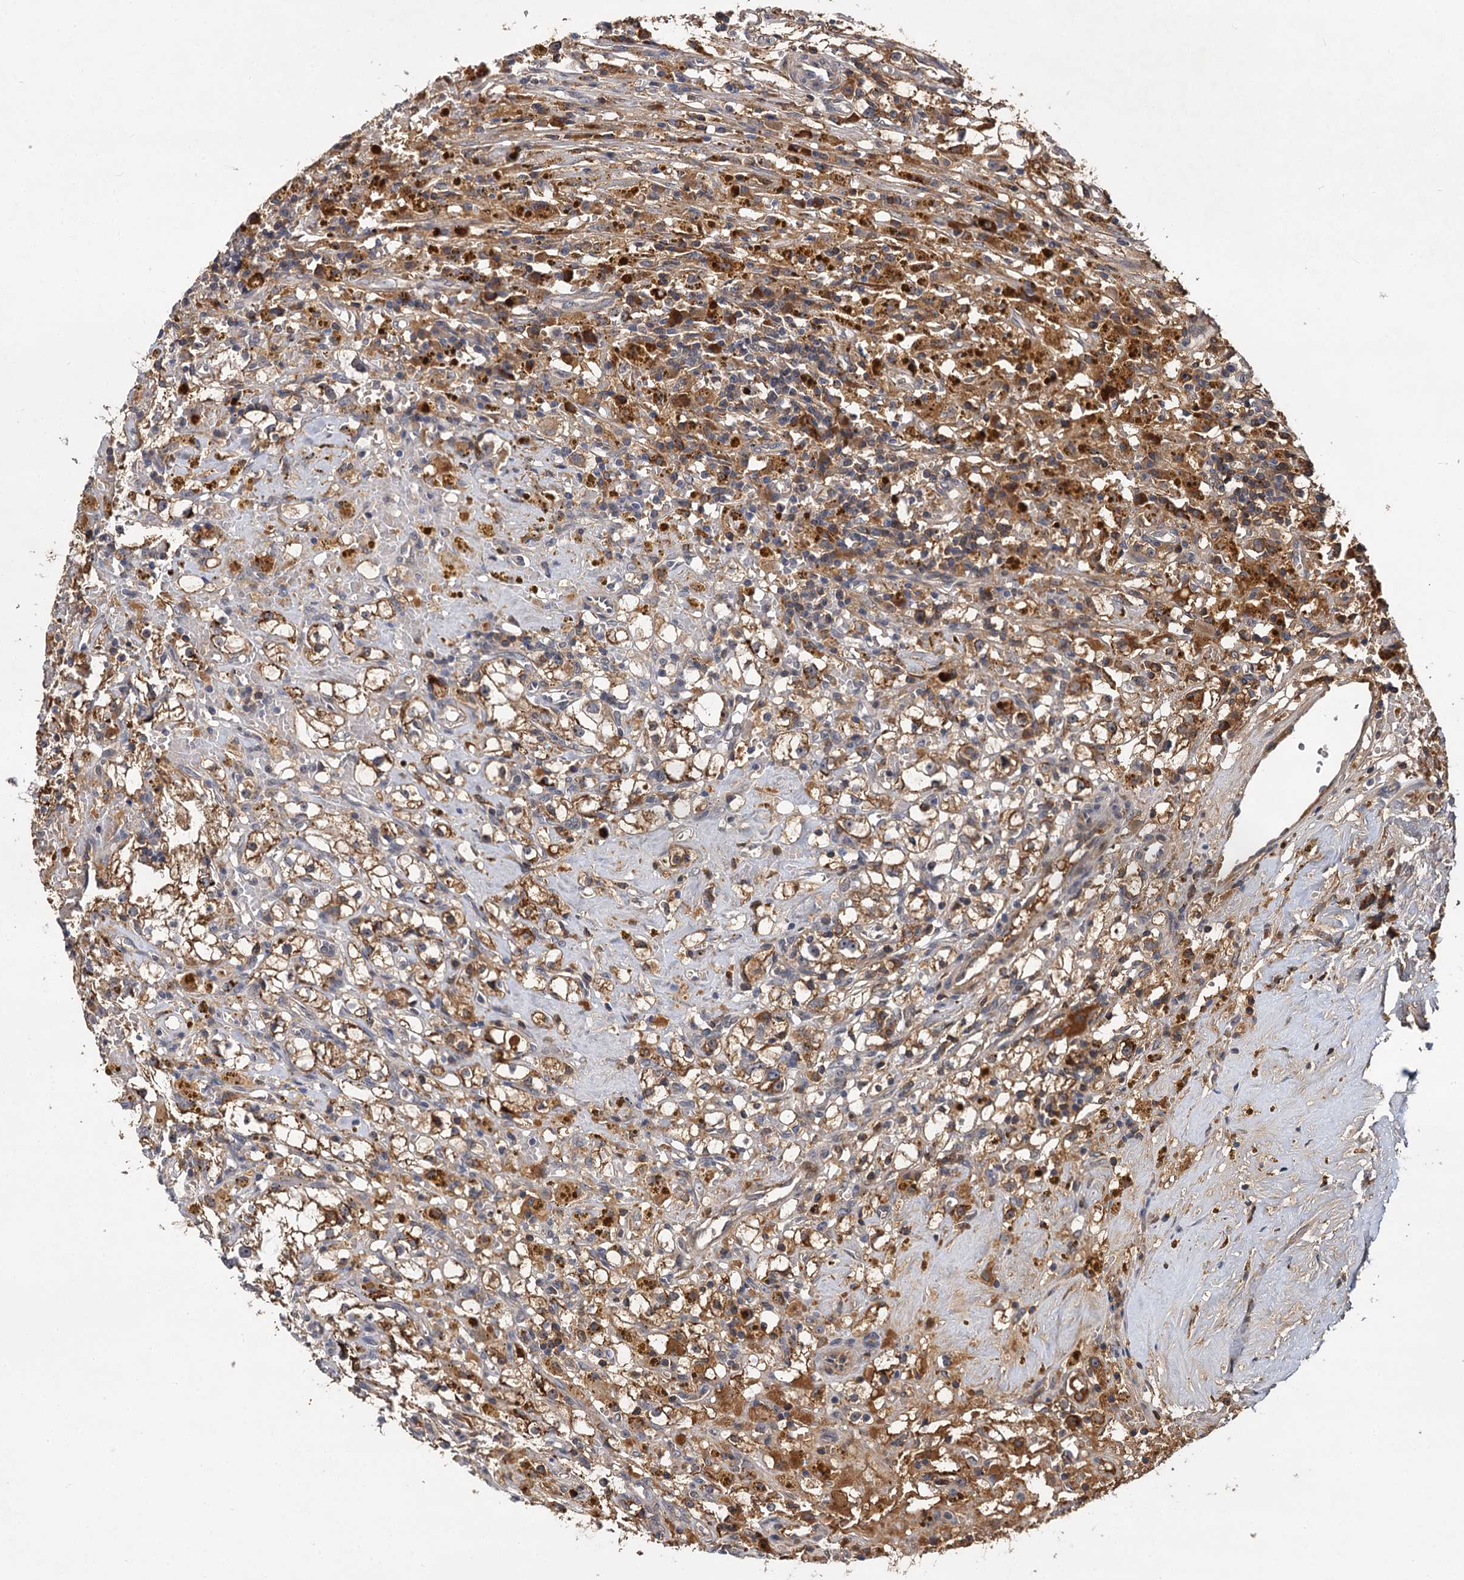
{"staining": {"intensity": "moderate", "quantity": ">75%", "location": "cytoplasmic/membranous"}, "tissue": "renal cancer", "cell_type": "Tumor cells", "image_type": "cancer", "snomed": [{"axis": "morphology", "description": "Adenocarcinoma, NOS"}, {"axis": "topography", "description": "Kidney"}], "caption": "A medium amount of moderate cytoplasmic/membranous positivity is seen in approximately >75% of tumor cells in renal cancer (adenocarcinoma) tissue.", "gene": "MBD6", "patient": {"sex": "male", "age": 56}}